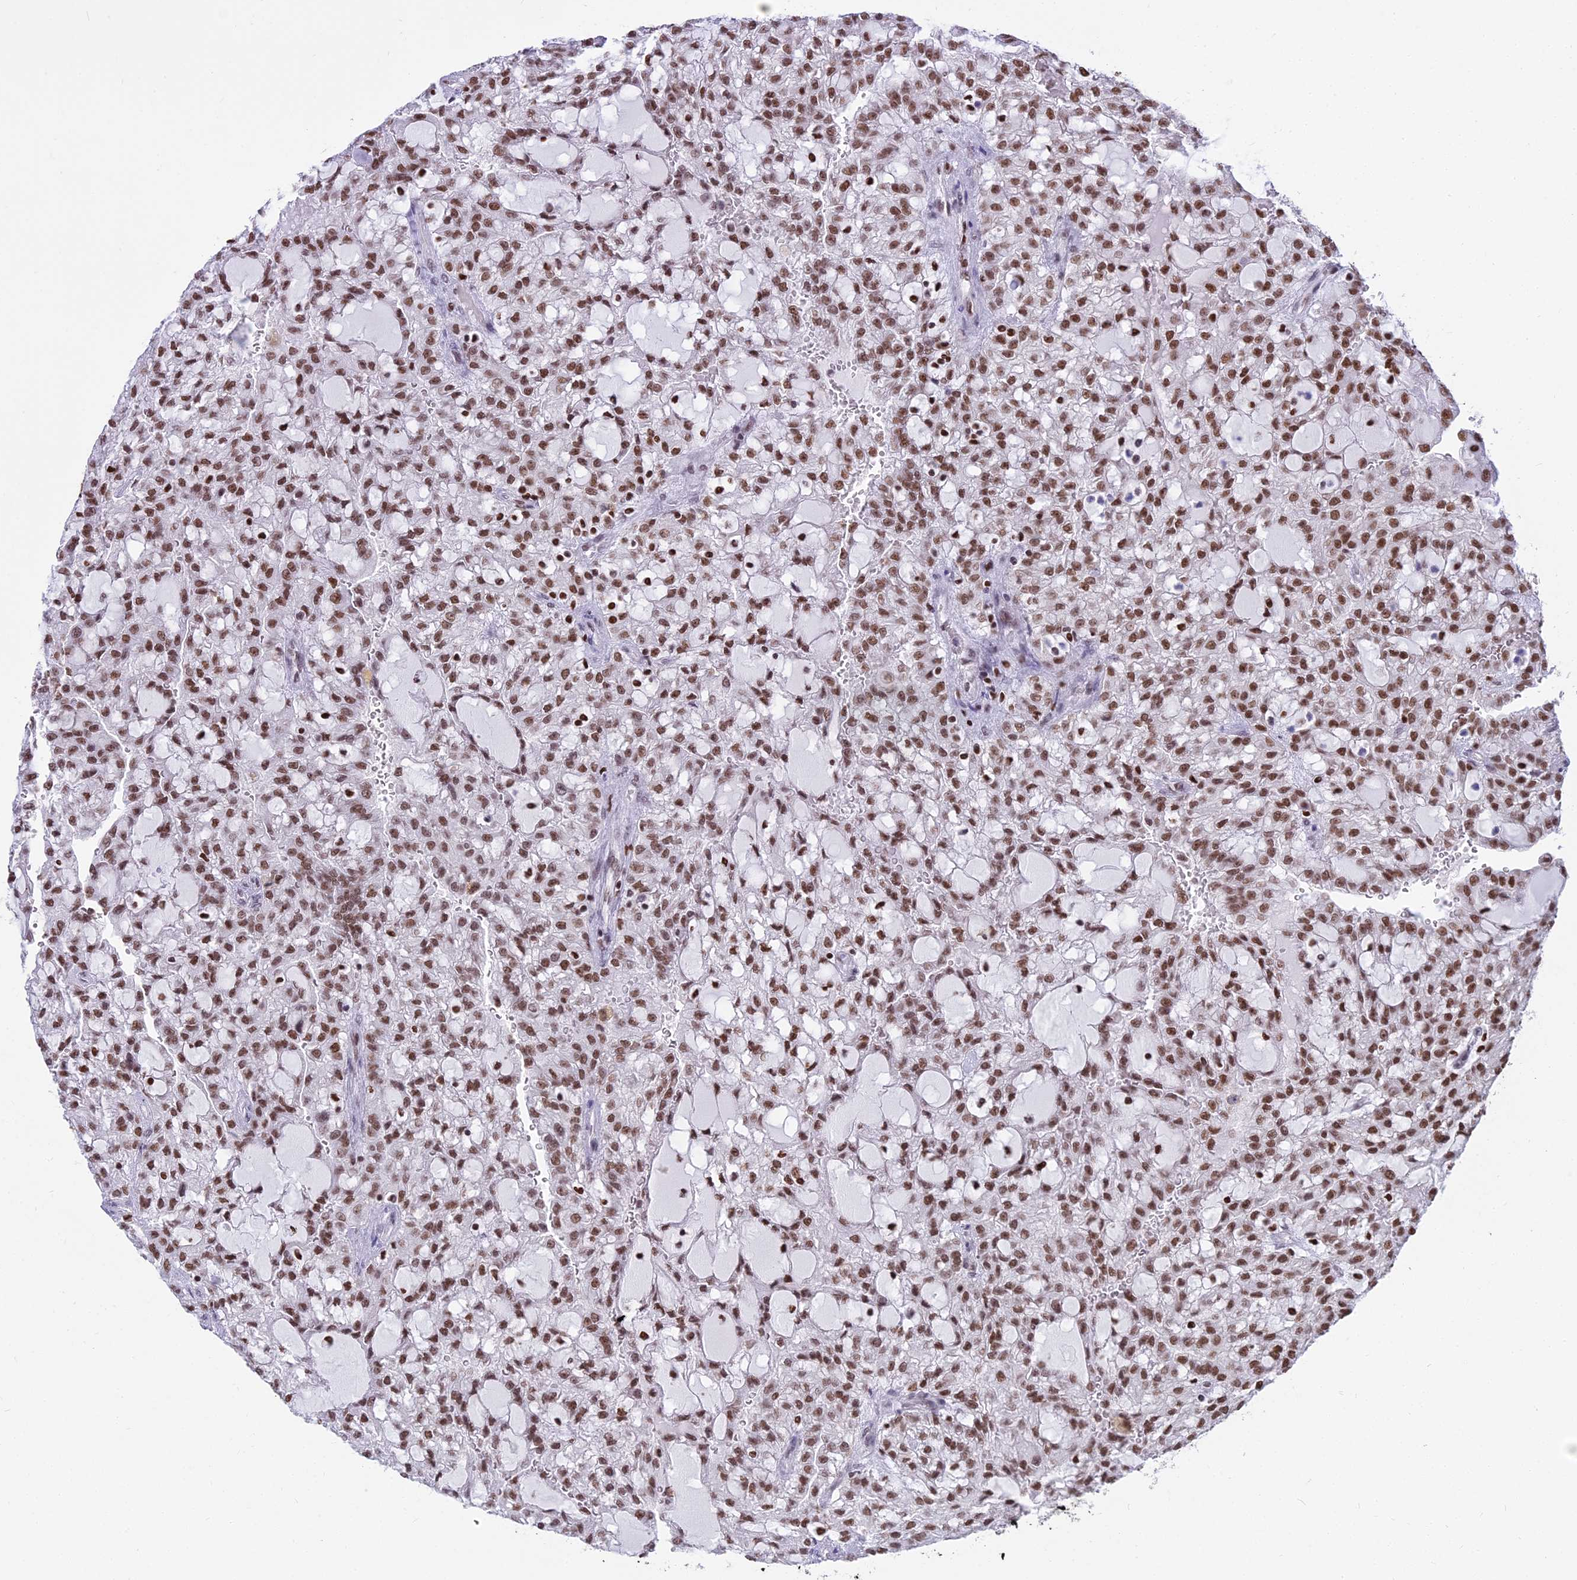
{"staining": {"intensity": "moderate", "quantity": ">75%", "location": "nuclear"}, "tissue": "renal cancer", "cell_type": "Tumor cells", "image_type": "cancer", "snomed": [{"axis": "morphology", "description": "Adenocarcinoma, NOS"}, {"axis": "topography", "description": "Kidney"}], "caption": "Renal cancer stained with a brown dye reveals moderate nuclear positive expression in approximately >75% of tumor cells.", "gene": "PARP1", "patient": {"sex": "male", "age": 63}}